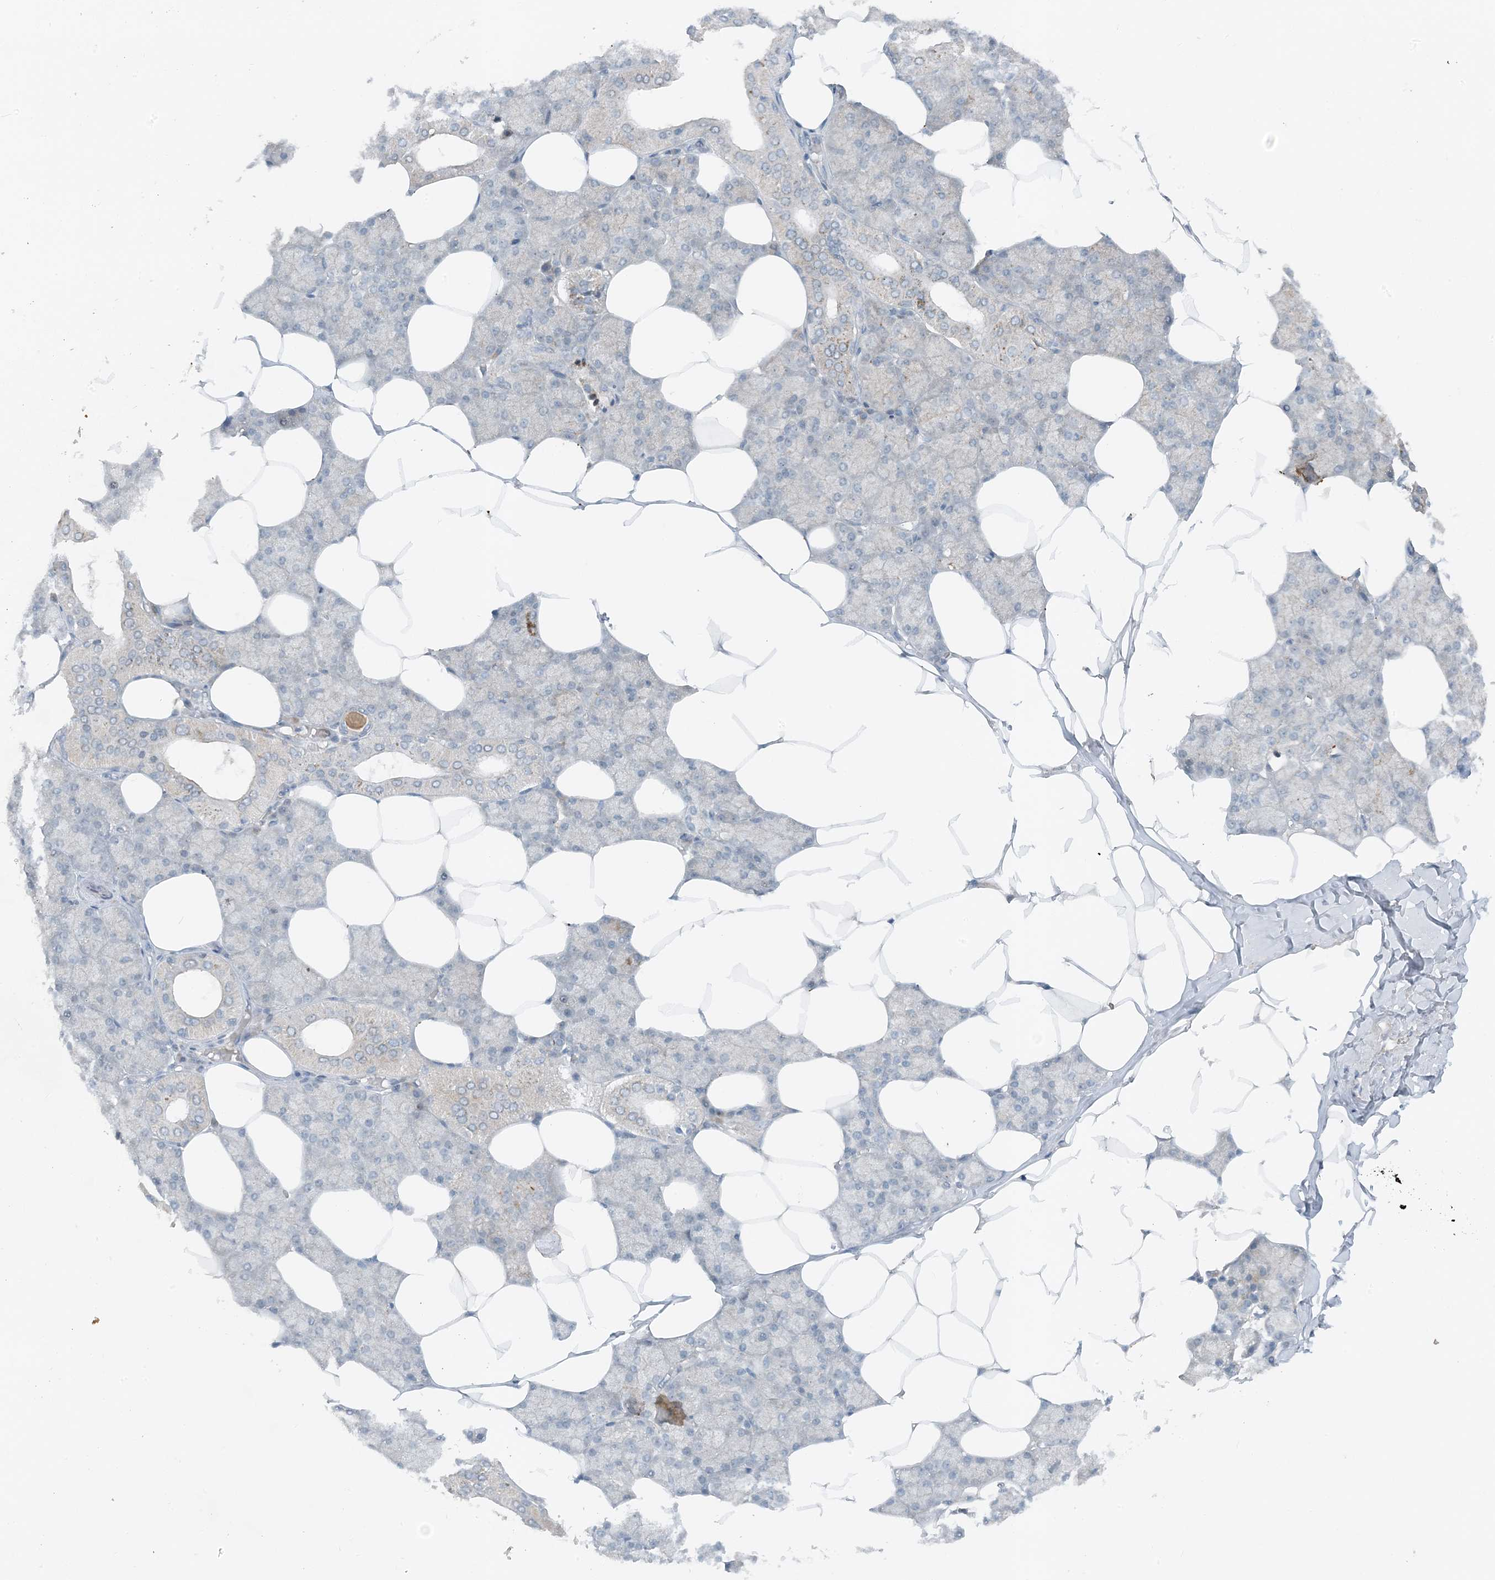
{"staining": {"intensity": "moderate", "quantity": "<25%", "location": "cytoplasmic/membranous"}, "tissue": "salivary gland", "cell_type": "Glandular cells", "image_type": "normal", "snomed": [{"axis": "morphology", "description": "Normal tissue, NOS"}, {"axis": "topography", "description": "Salivary gland"}], "caption": "The immunohistochemical stain shows moderate cytoplasmic/membranous staining in glandular cells of normal salivary gland. Using DAB (brown) and hematoxylin (blue) stains, captured at high magnification using brightfield microscopy.", "gene": "MITD1", "patient": {"sex": "male", "age": 62}}